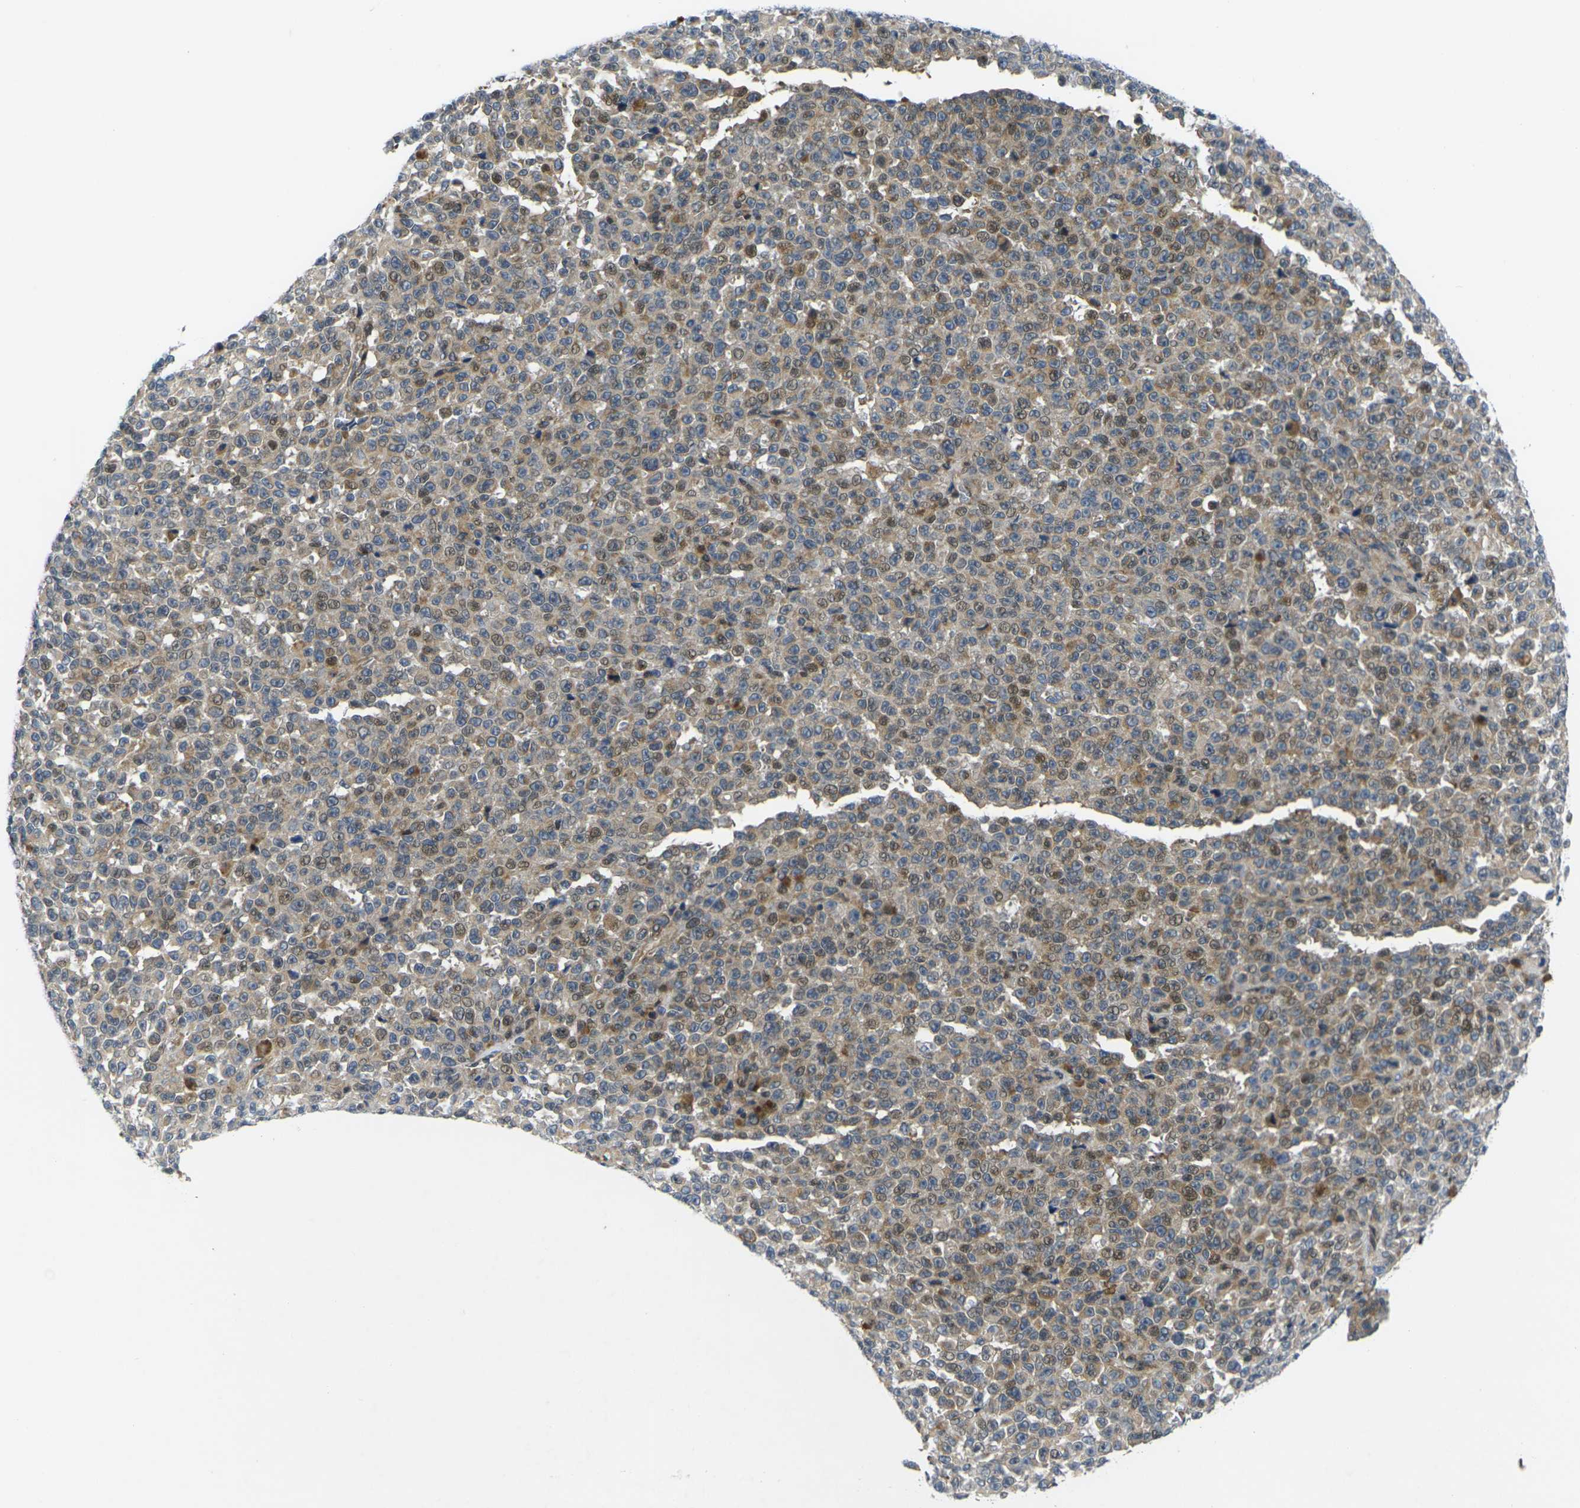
{"staining": {"intensity": "weak", "quantity": ">75%", "location": "cytoplasmic/membranous"}, "tissue": "melanoma", "cell_type": "Tumor cells", "image_type": "cancer", "snomed": [{"axis": "morphology", "description": "Malignant melanoma, NOS"}, {"axis": "topography", "description": "Skin"}], "caption": "Malignant melanoma stained for a protein shows weak cytoplasmic/membranous positivity in tumor cells.", "gene": "ROBO2", "patient": {"sex": "female", "age": 82}}